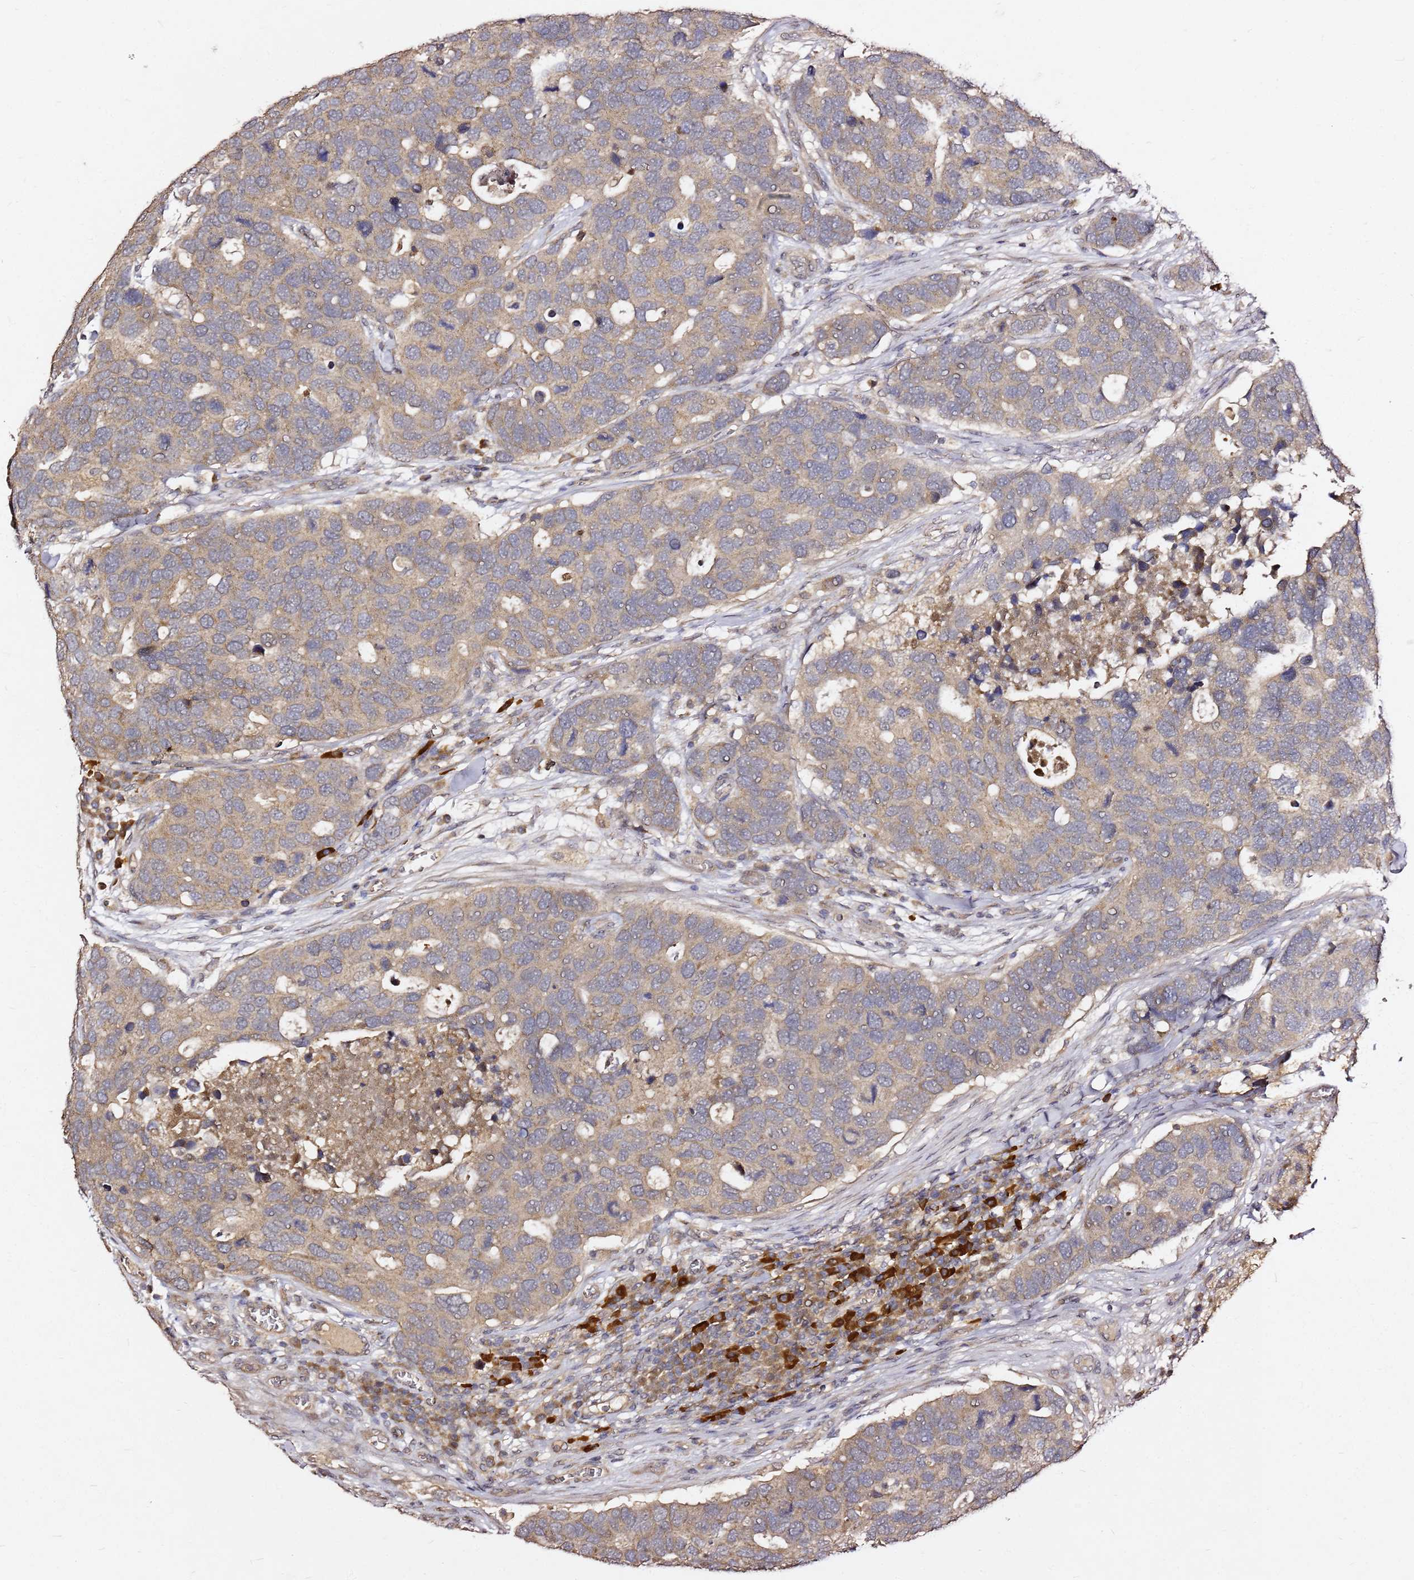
{"staining": {"intensity": "weak", "quantity": "<25%", "location": "cytoplasmic/membranous"}, "tissue": "breast cancer", "cell_type": "Tumor cells", "image_type": "cancer", "snomed": [{"axis": "morphology", "description": "Duct carcinoma"}, {"axis": "topography", "description": "Breast"}], "caption": "An immunohistochemistry image of breast cancer (intraductal carcinoma) is shown. There is no staining in tumor cells of breast cancer (intraductal carcinoma).", "gene": "C6orf136", "patient": {"sex": "female", "age": 83}}